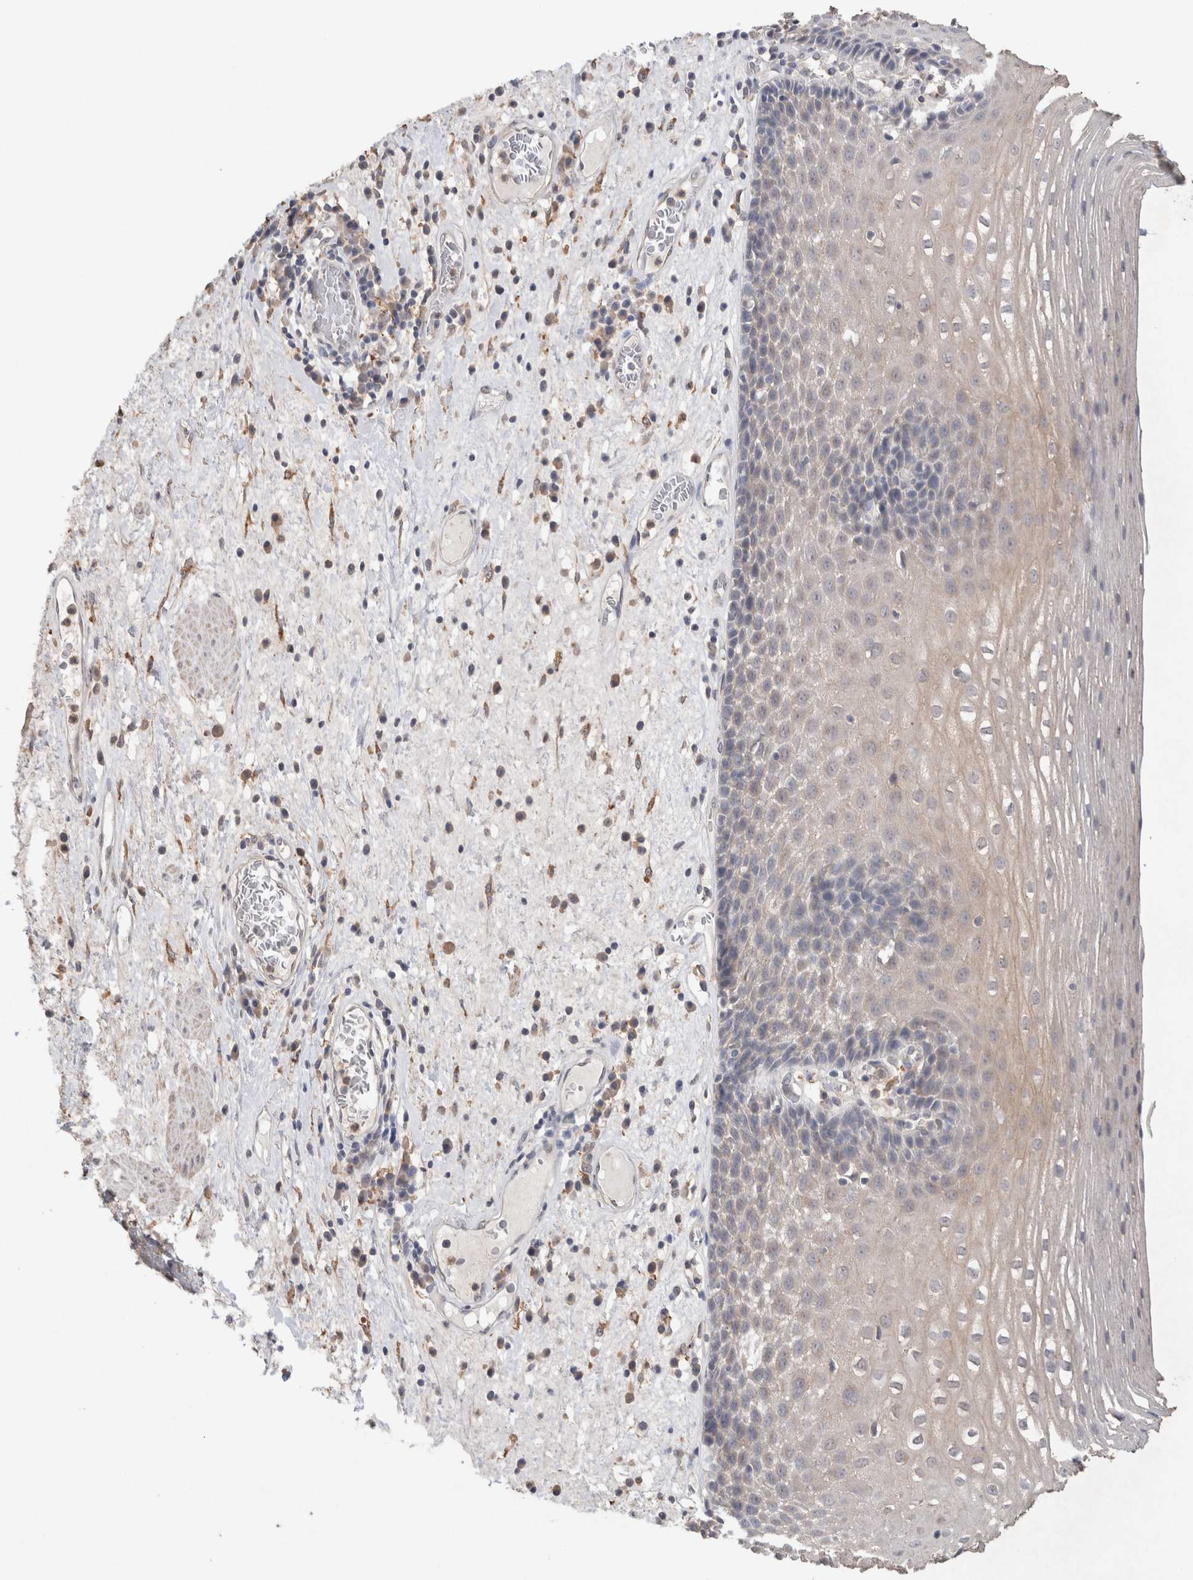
{"staining": {"intensity": "negative", "quantity": "none", "location": "none"}, "tissue": "esophagus", "cell_type": "Squamous epithelial cells", "image_type": "normal", "snomed": [{"axis": "morphology", "description": "Normal tissue, NOS"}, {"axis": "morphology", "description": "Adenocarcinoma, NOS"}, {"axis": "topography", "description": "Esophagus"}], "caption": "This is an immunohistochemistry (IHC) histopathology image of normal esophagus. There is no positivity in squamous epithelial cells.", "gene": "RAB14", "patient": {"sex": "male", "age": 62}}